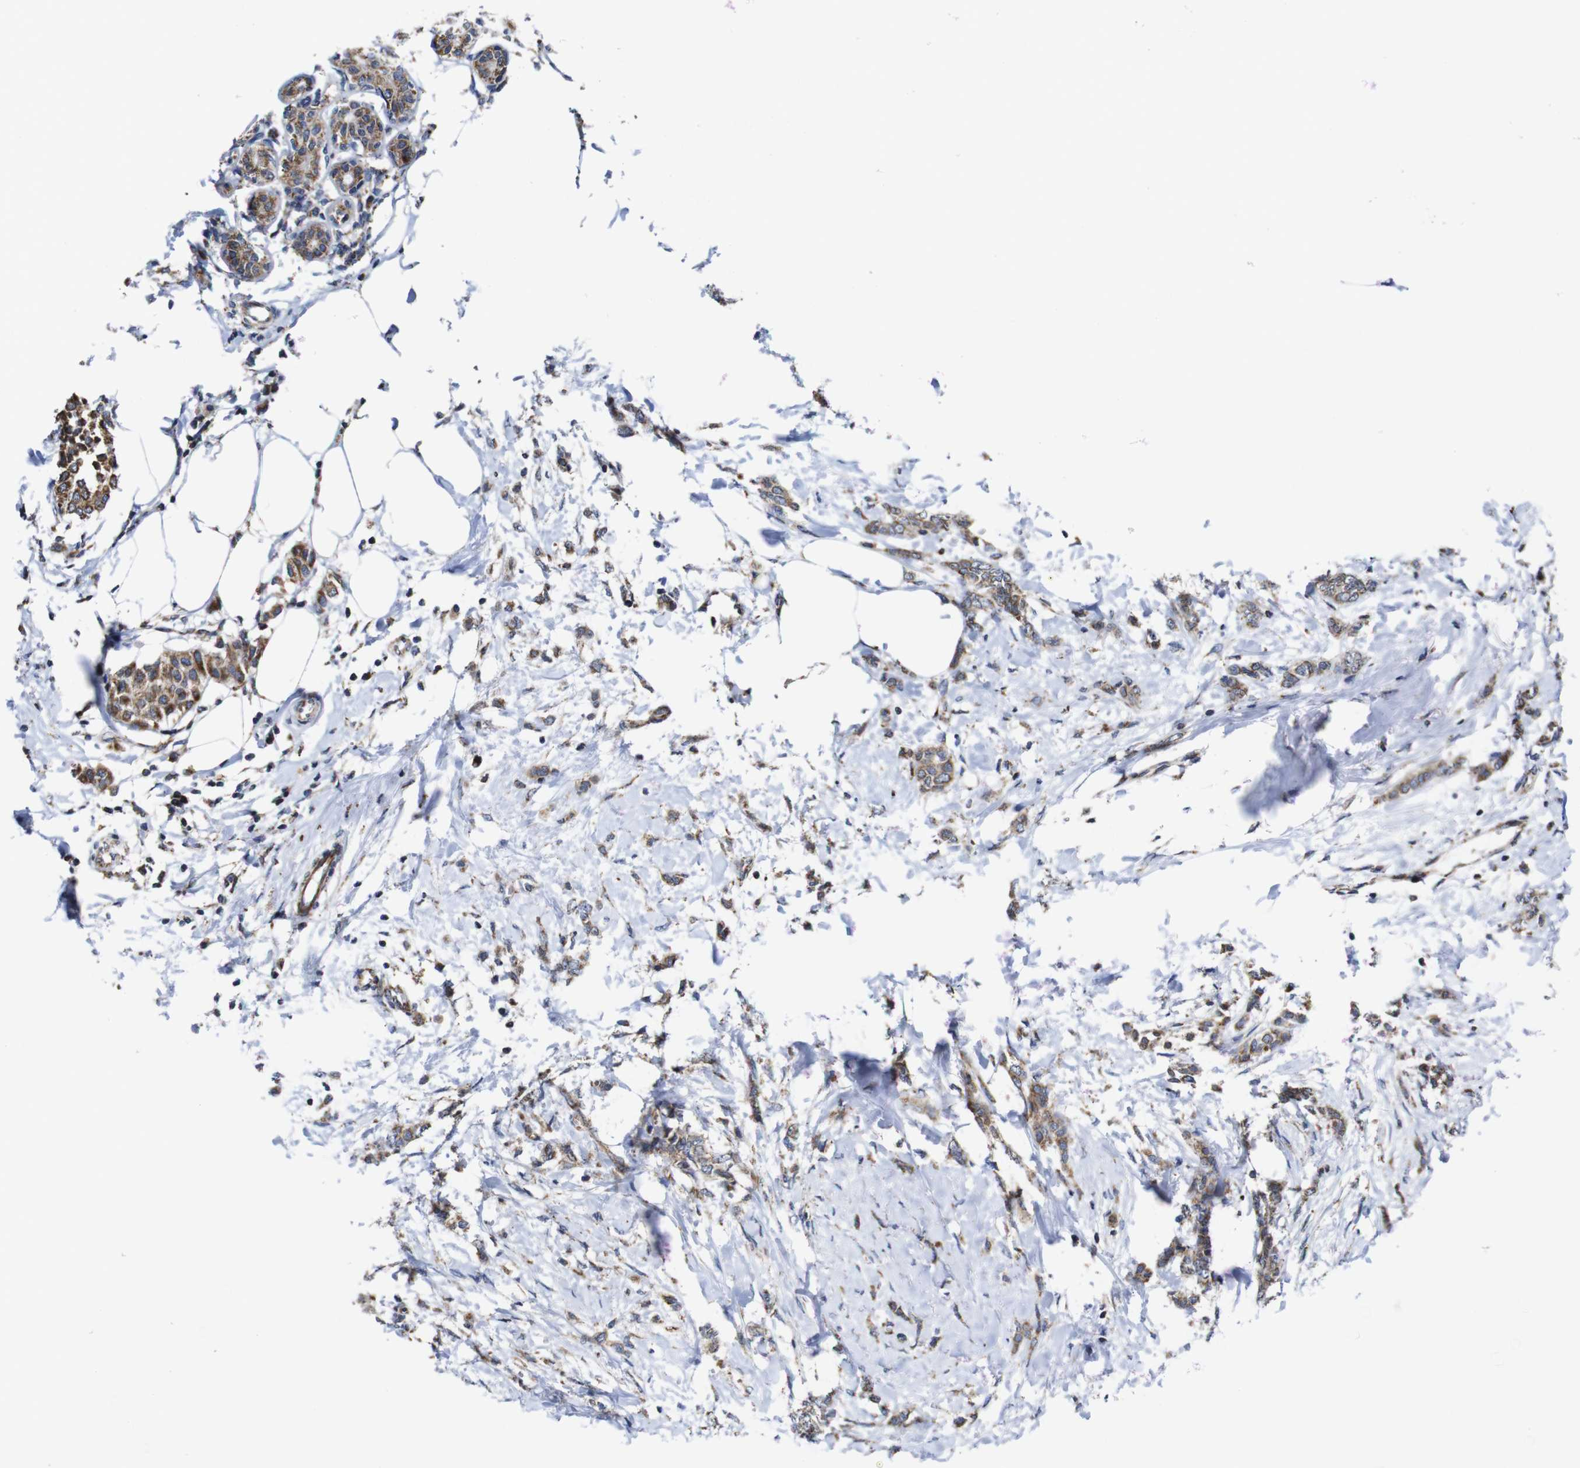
{"staining": {"intensity": "moderate", "quantity": ">75%", "location": "cytoplasmic/membranous"}, "tissue": "breast cancer", "cell_type": "Tumor cells", "image_type": "cancer", "snomed": [{"axis": "morphology", "description": "Lobular carcinoma, in situ"}, {"axis": "morphology", "description": "Lobular carcinoma"}, {"axis": "topography", "description": "Breast"}], "caption": "Human breast lobular carcinoma stained with a protein marker demonstrates moderate staining in tumor cells.", "gene": "C17orf80", "patient": {"sex": "female", "age": 41}}